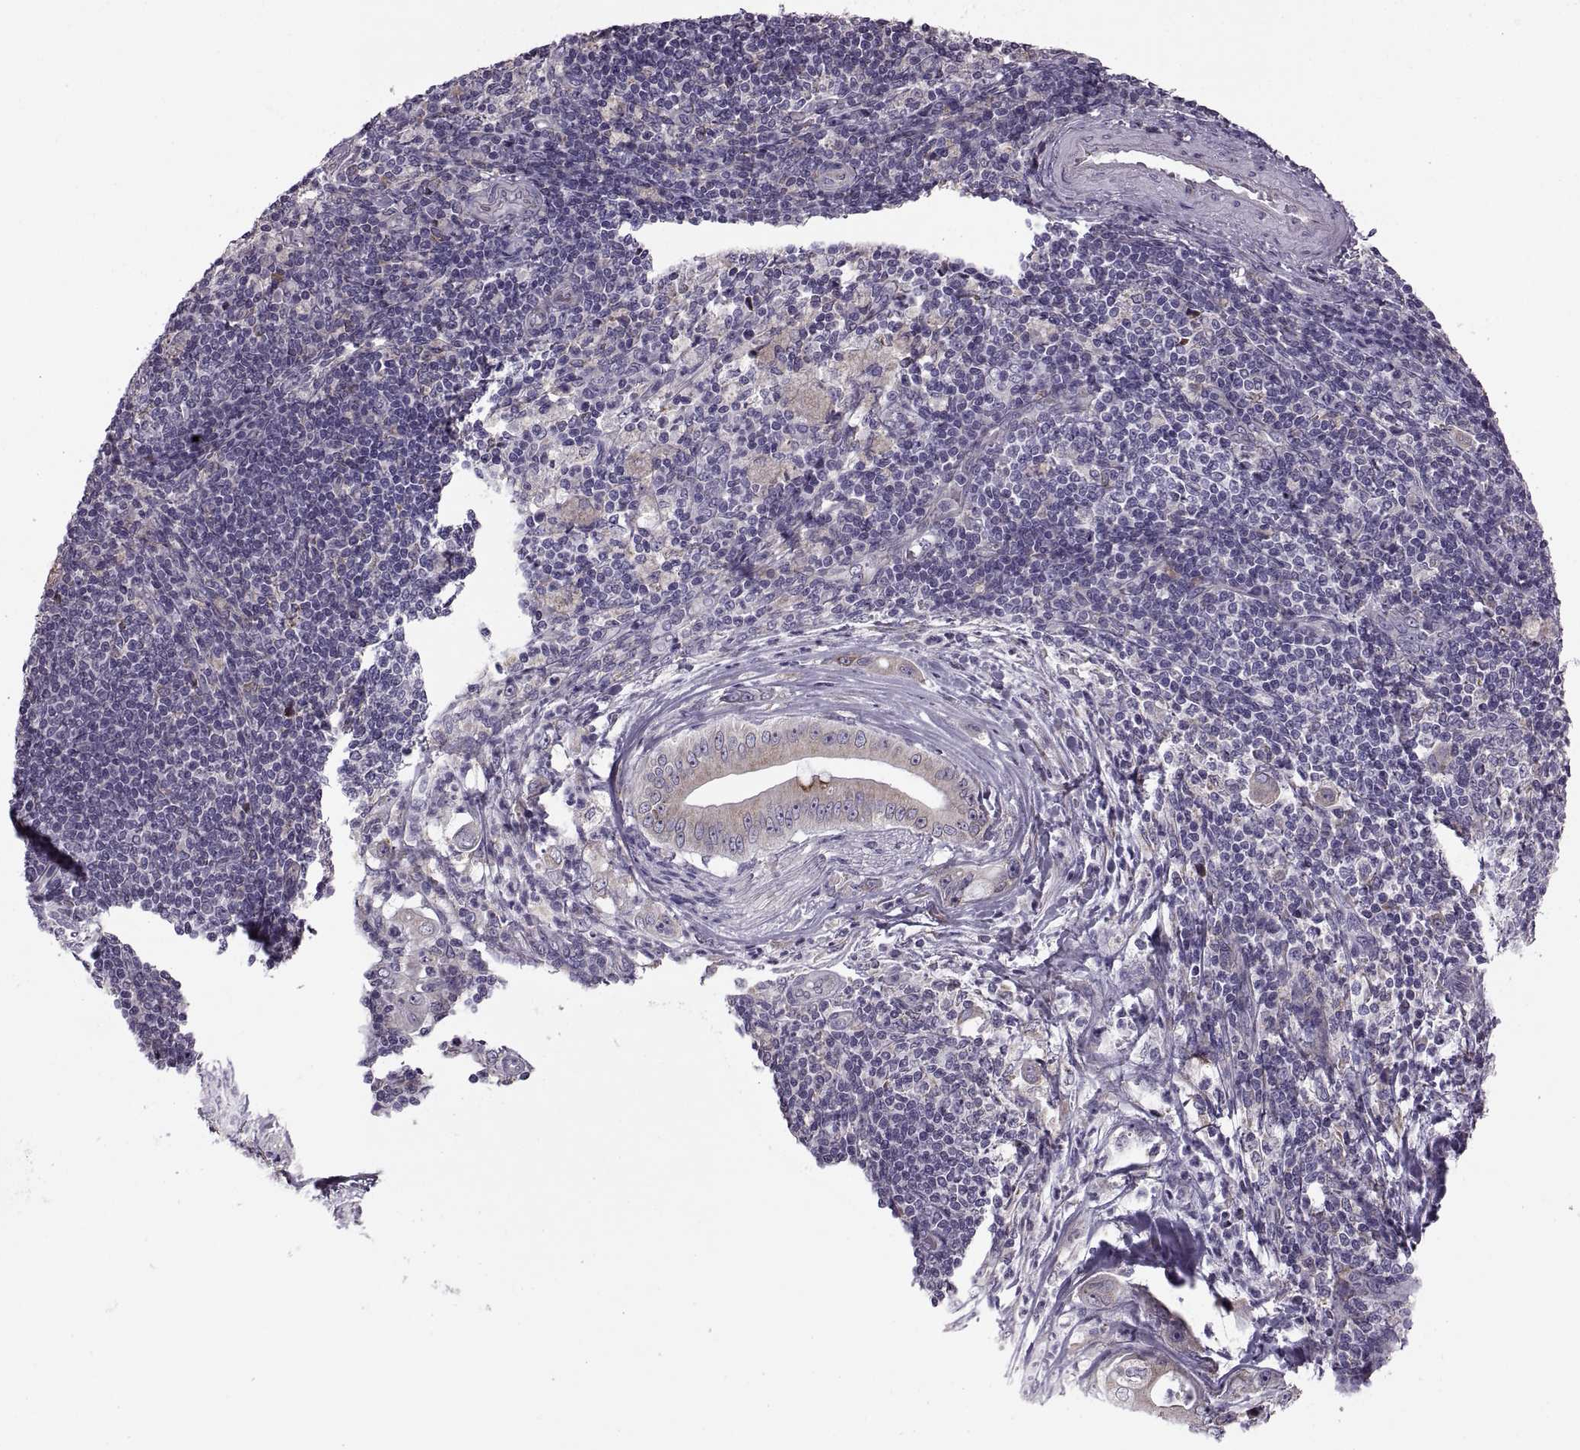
{"staining": {"intensity": "weak", "quantity": "25%-75%", "location": "cytoplasmic/membranous"}, "tissue": "pancreatic cancer", "cell_type": "Tumor cells", "image_type": "cancer", "snomed": [{"axis": "morphology", "description": "Adenocarcinoma, NOS"}, {"axis": "topography", "description": "Pancreas"}], "caption": "Protein positivity by IHC demonstrates weak cytoplasmic/membranous positivity in approximately 25%-75% of tumor cells in adenocarcinoma (pancreatic).", "gene": "LETM2", "patient": {"sex": "male", "age": 71}}